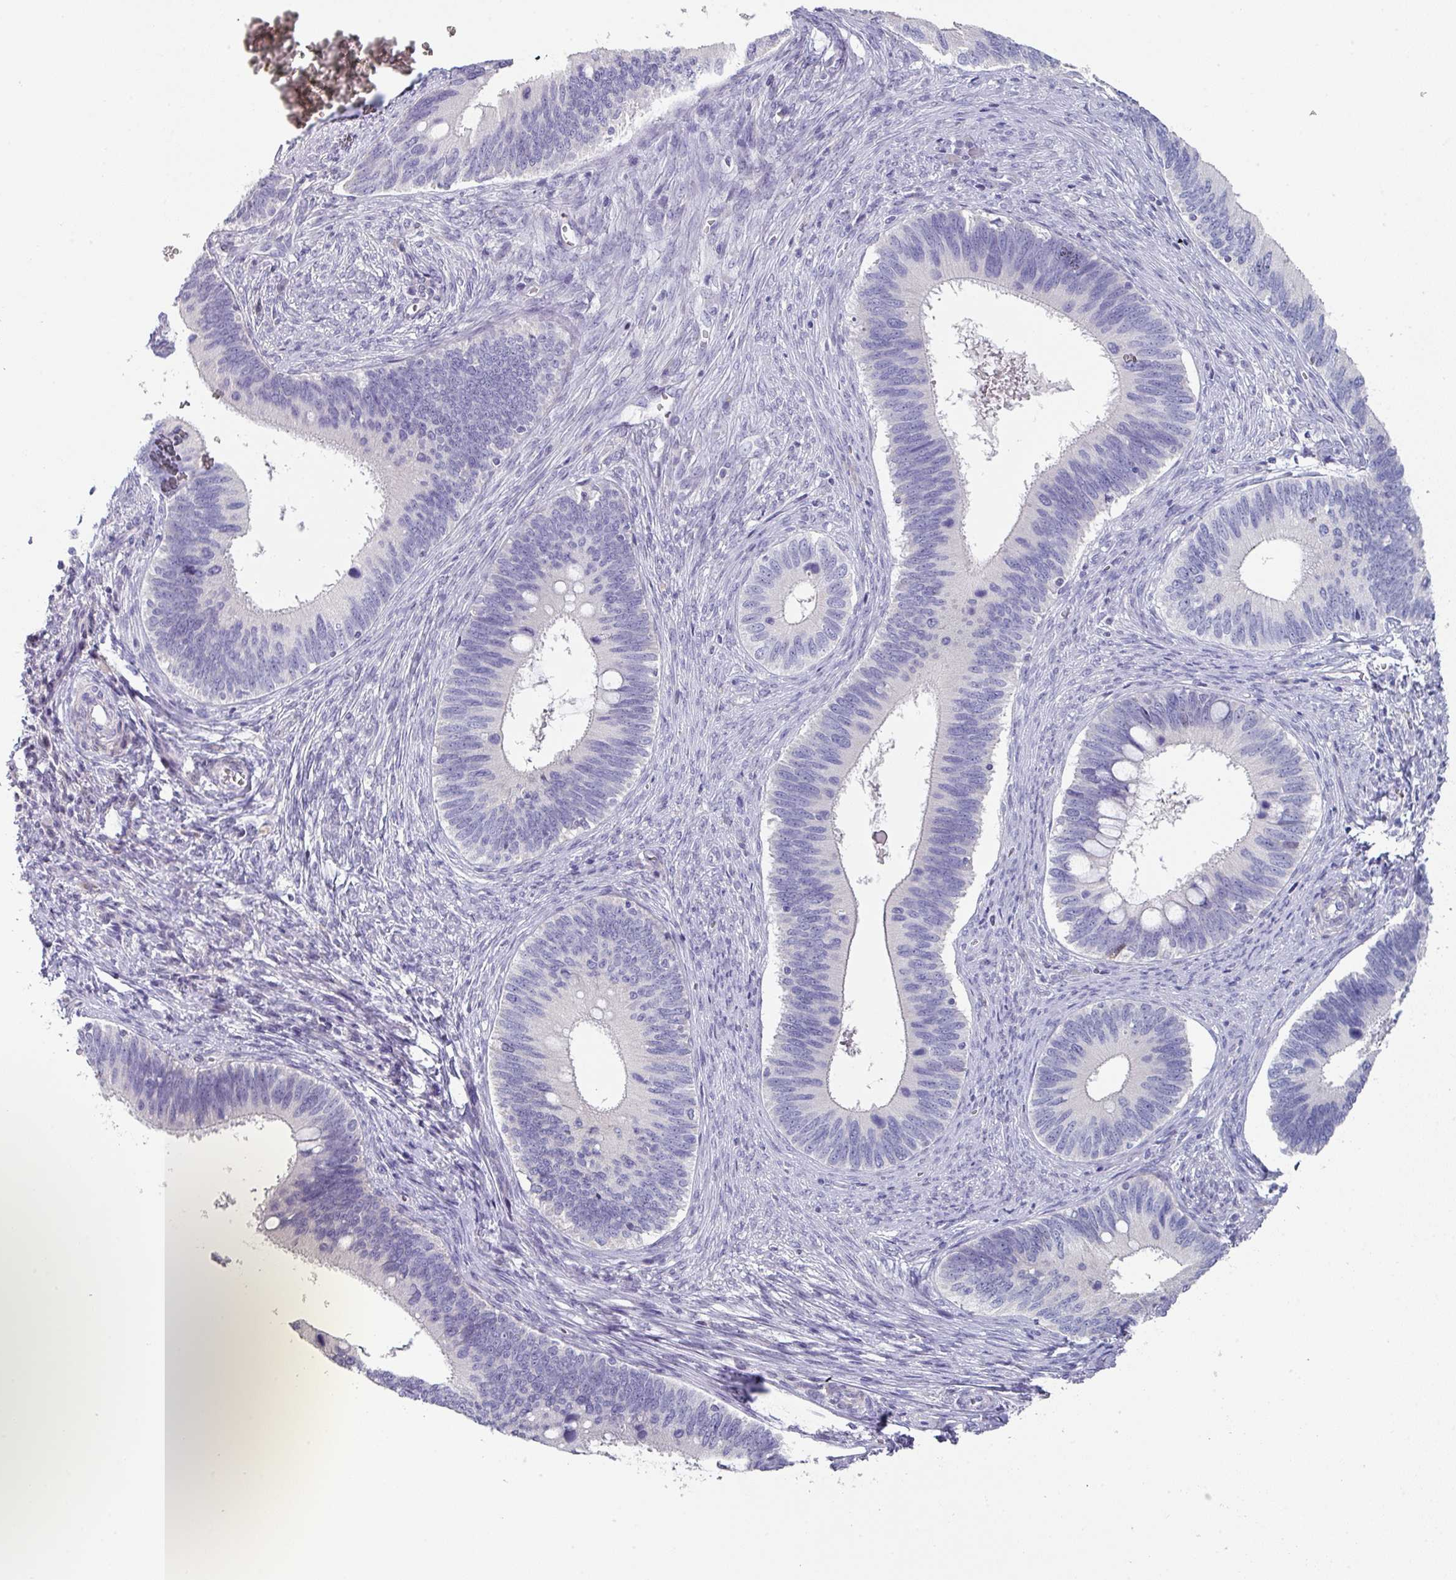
{"staining": {"intensity": "negative", "quantity": "none", "location": "none"}, "tissue": "cervical cancer", "cell_type": "Tumor cells", "image_type": "cancer", "snomed": [{"axis": "morphology", "description": "Adenocarcinoma, NOS"}, {"axis": "topography", "description": "Cervix"}], "caption": "There is no significant positivity in tumor cells of adenocarcinoma (cervical).", "gene": "DEFB115", "patient": {"sex": "female", "age": 42}}